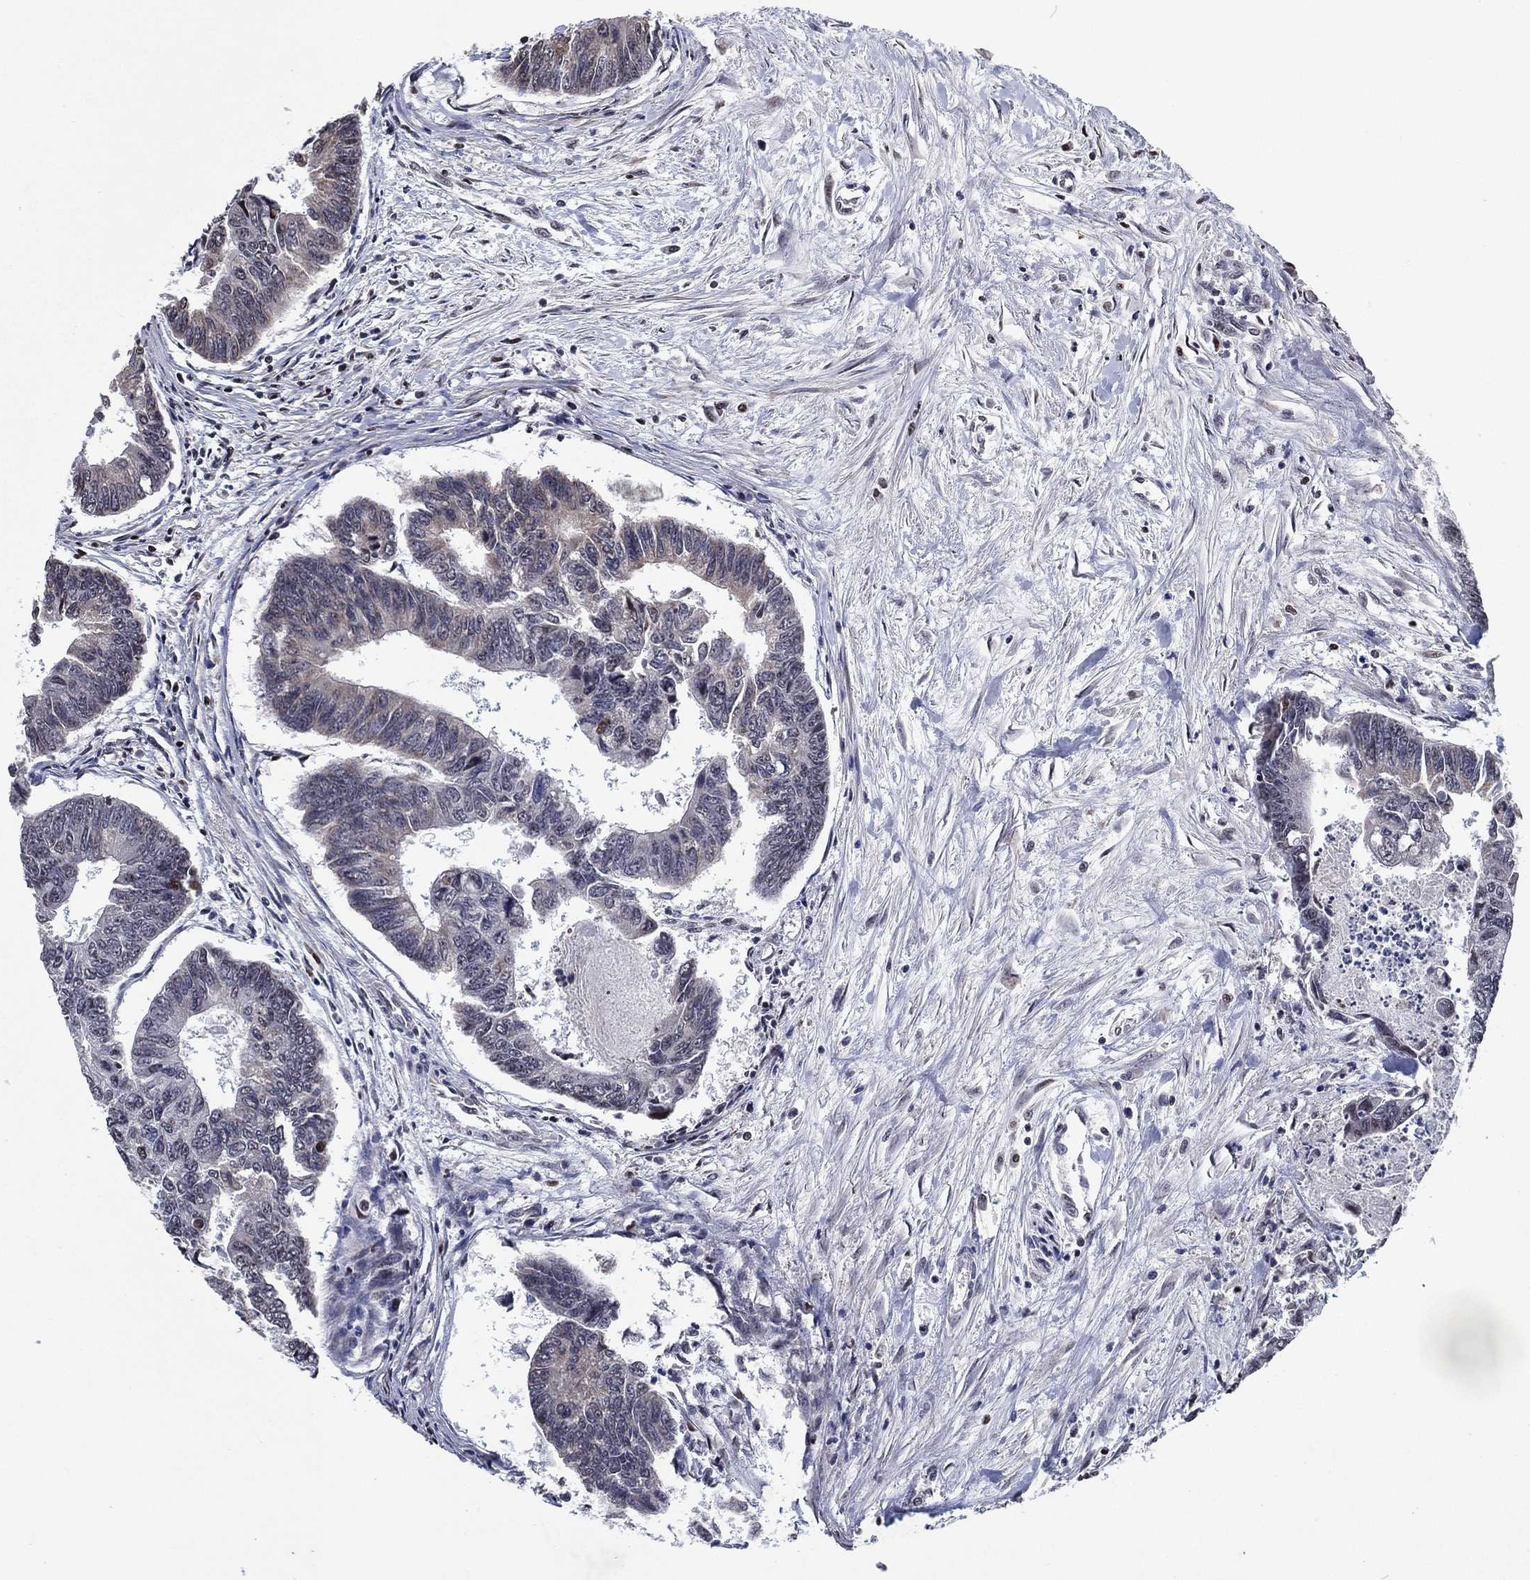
{"staining": {"intensity": "negative", "quantity": "none", "location": "none"}, "tissue": "colorectal cancer", "cell_type": "Tumor cells", "image_type": "cancer", "snomed": [{"axis": "morphology", "description": "Adenocarcinoma, NOS"}, {"axis": "topography", "description": "Colon"}], "caption": "Immunohistochemistry image of neoplastic tissue: human adenocarcinoma (colorectal) stained with DAB reveals no significant protein positivity in tumor cells.", "gene": "ZBTB42", "patient": {"sex": "female", "age": 65}}